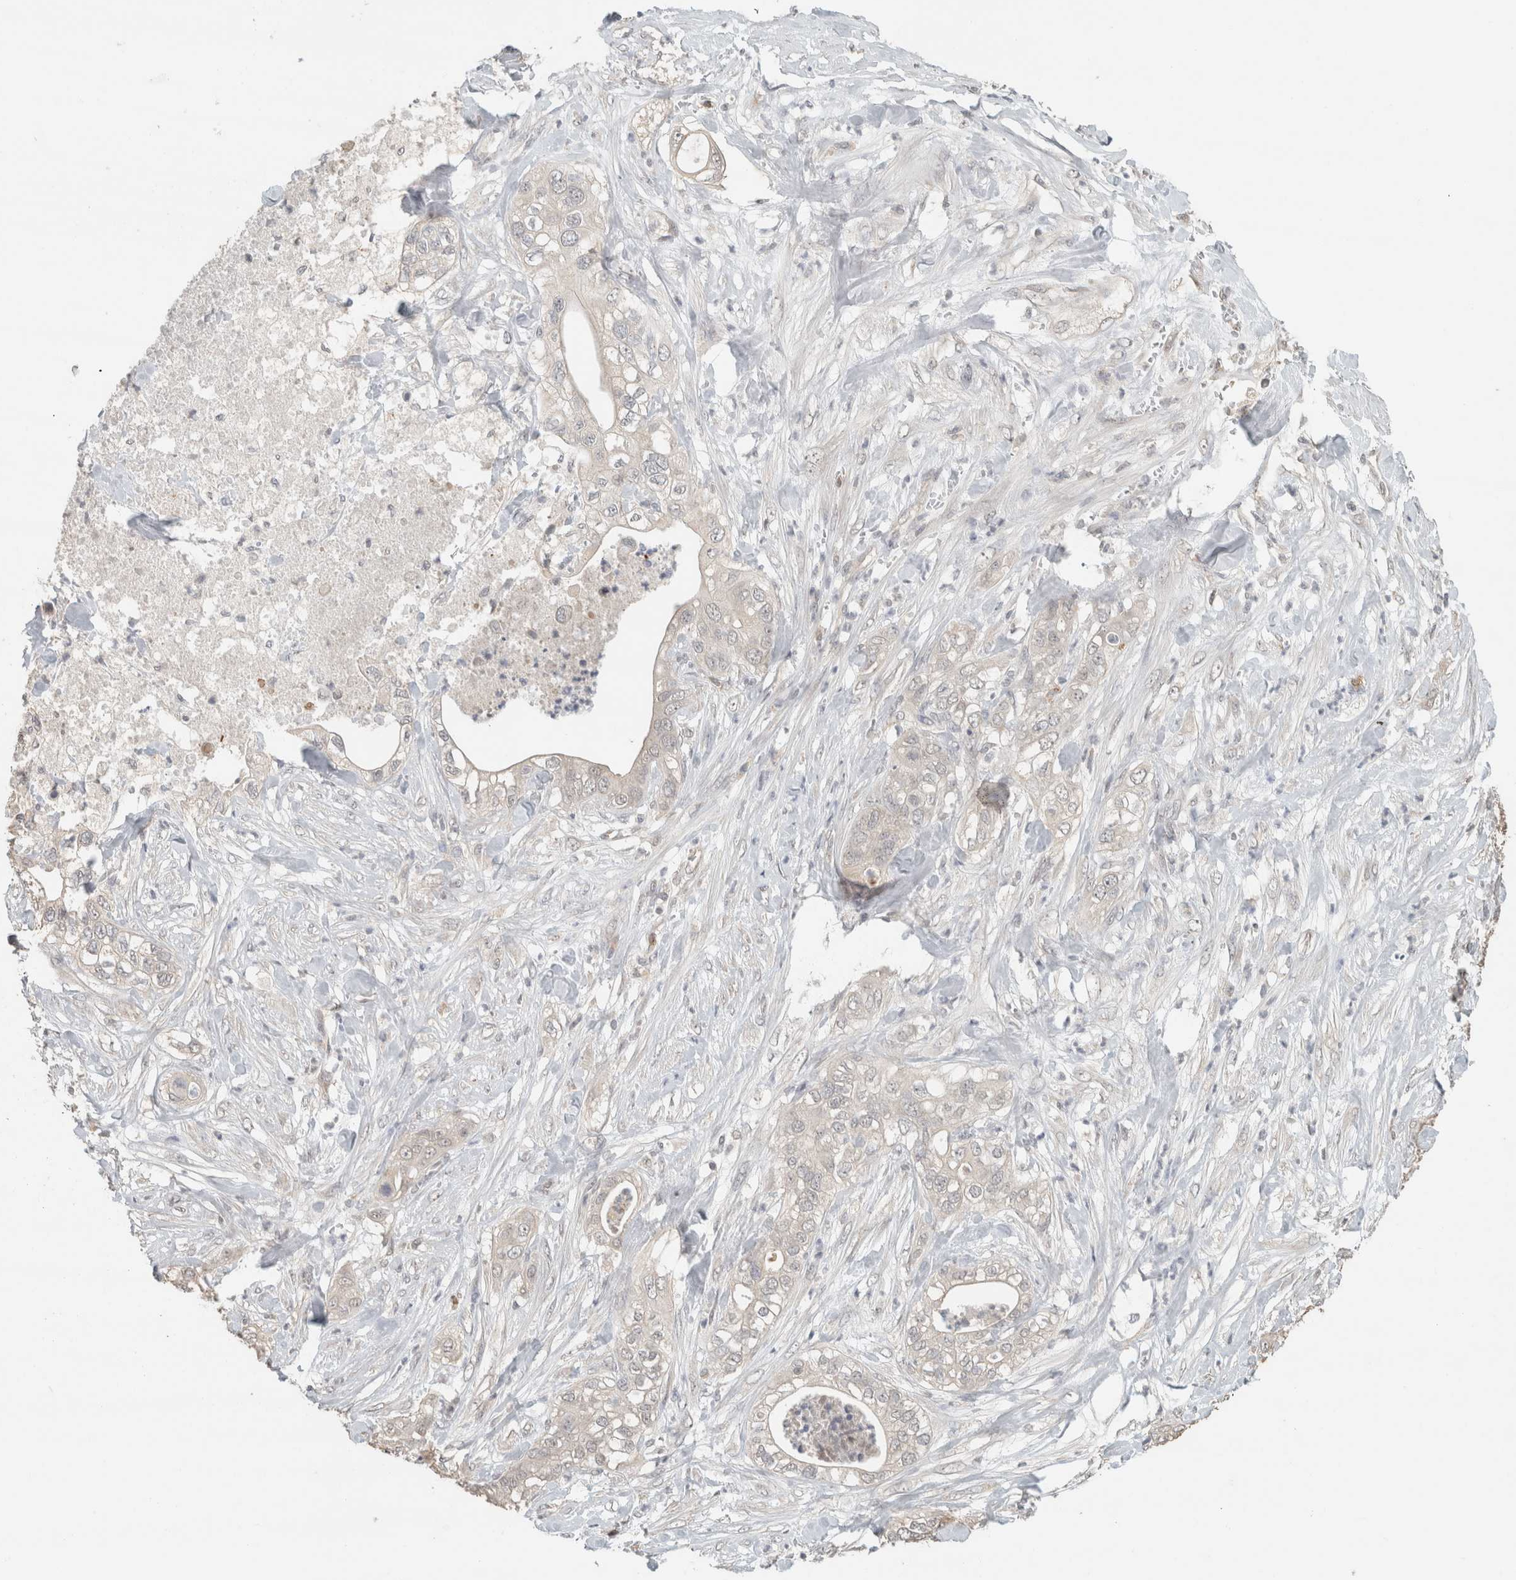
{"staining": {"intensity": "negative", "quantity": "none", "location": "none"}, "tissue": "pancreatic cancer", "cell_type": "Tumor cells", "image_type": "cancer", "snomed": [{"axis": "morphology", "description": "Adenocarcinoma, NOS"}, {"axis": "topography", "description": "Pancreas"}], "caption": "A photomicrograph of pancreatic adenocarcinoma stained for a protein reveals no brown staining in tumor cells.", "gene": "TRAT1", "patient": {"sex": "female", "age": 78}}